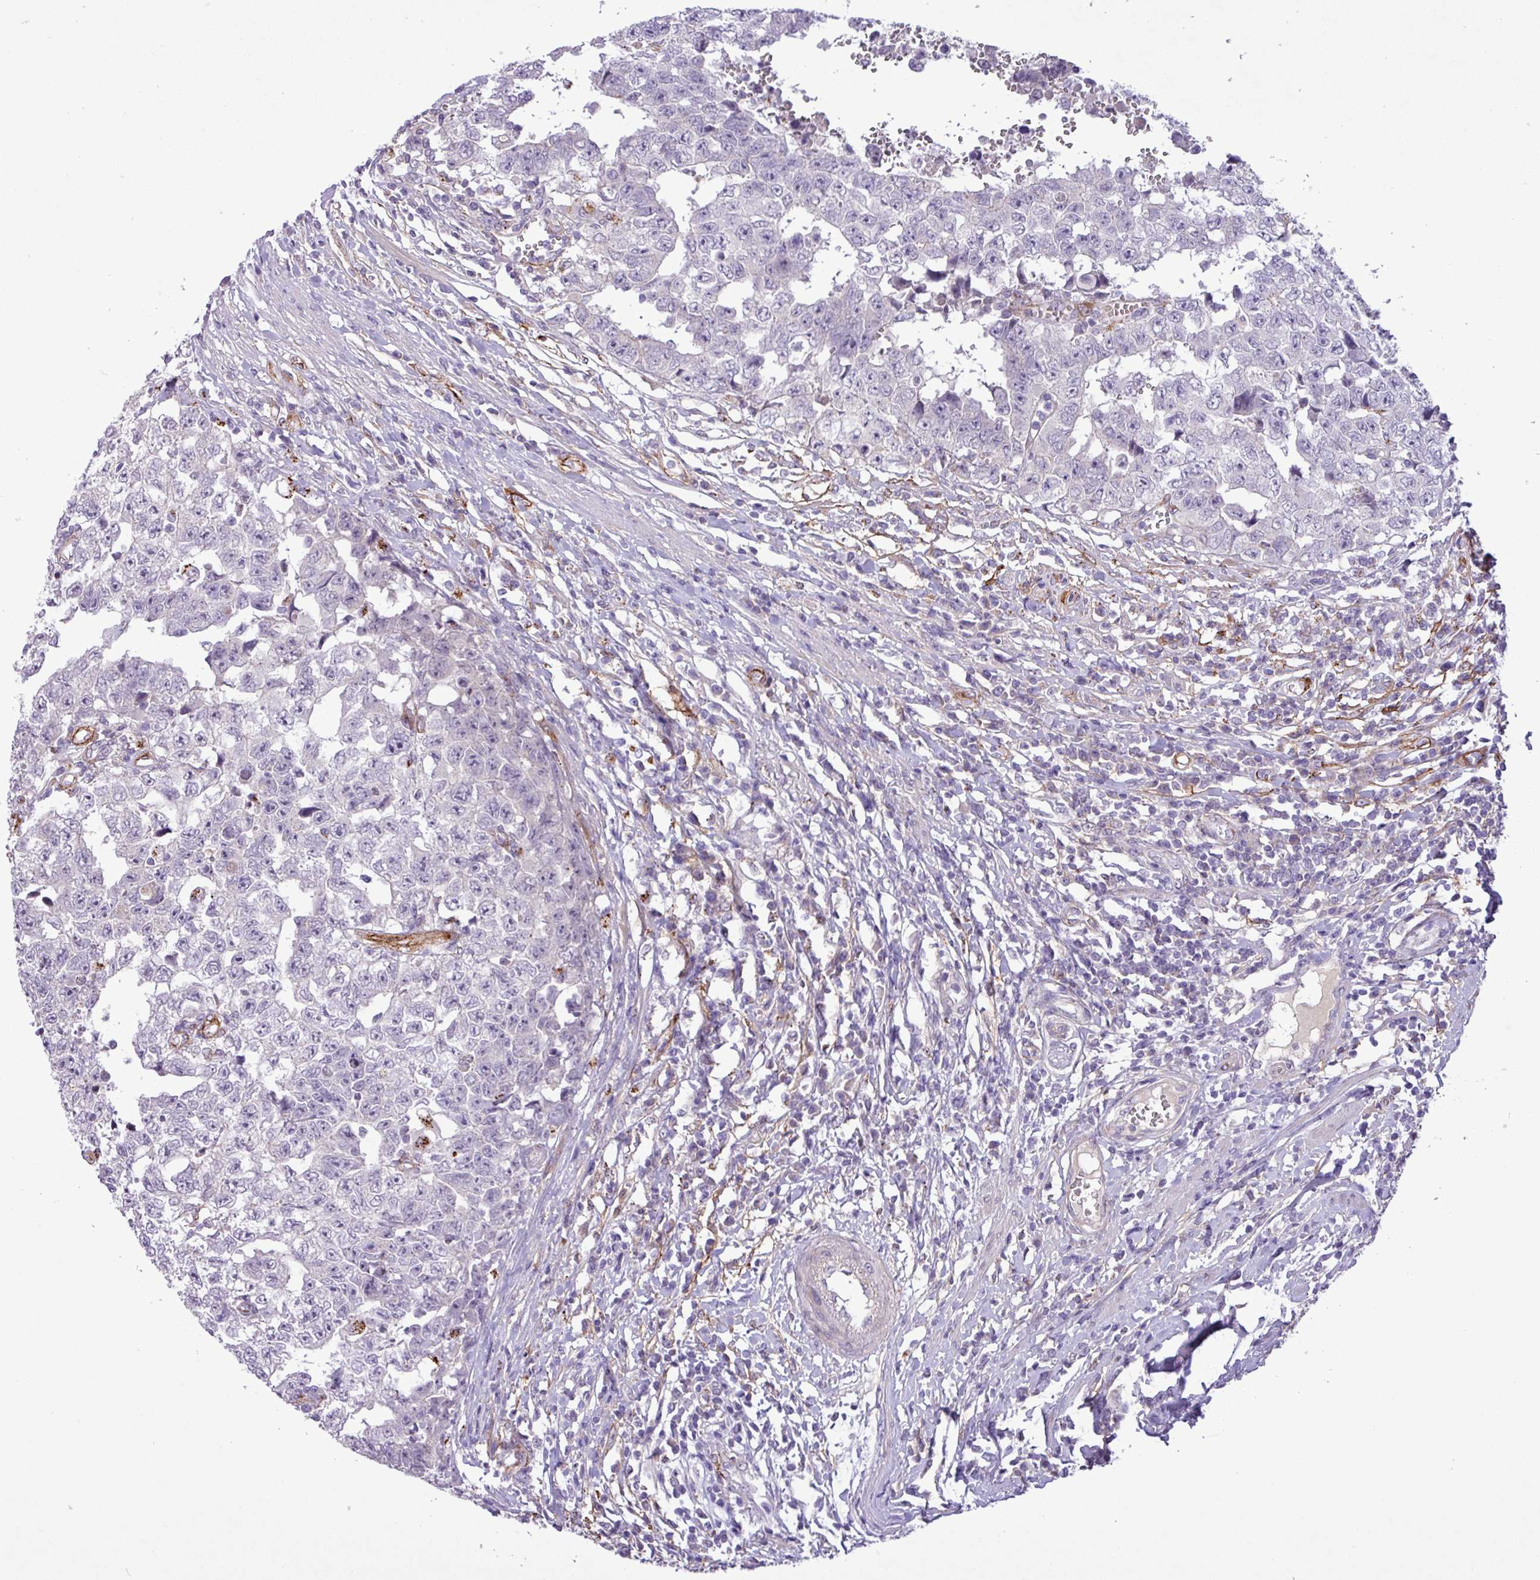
{"staining": {"intensity": "negative", "quantity": "none", "location": "none"}, "tissue": "testis cancer", "cell_type": "Tumor cells", "image_type": "cancer", "snomed": [{"axis": "morphology", "description": "Carcinoma, Embryonal, NOS"}, {"axis": "topography", "description": "Testis"}], "caption": "Protein analysis of testis cancer reveals no significant expression in tumor cells. Nuclei are stained in blue.", "gene": "CD248", "patient": {"sex": "male", "age": 25}}